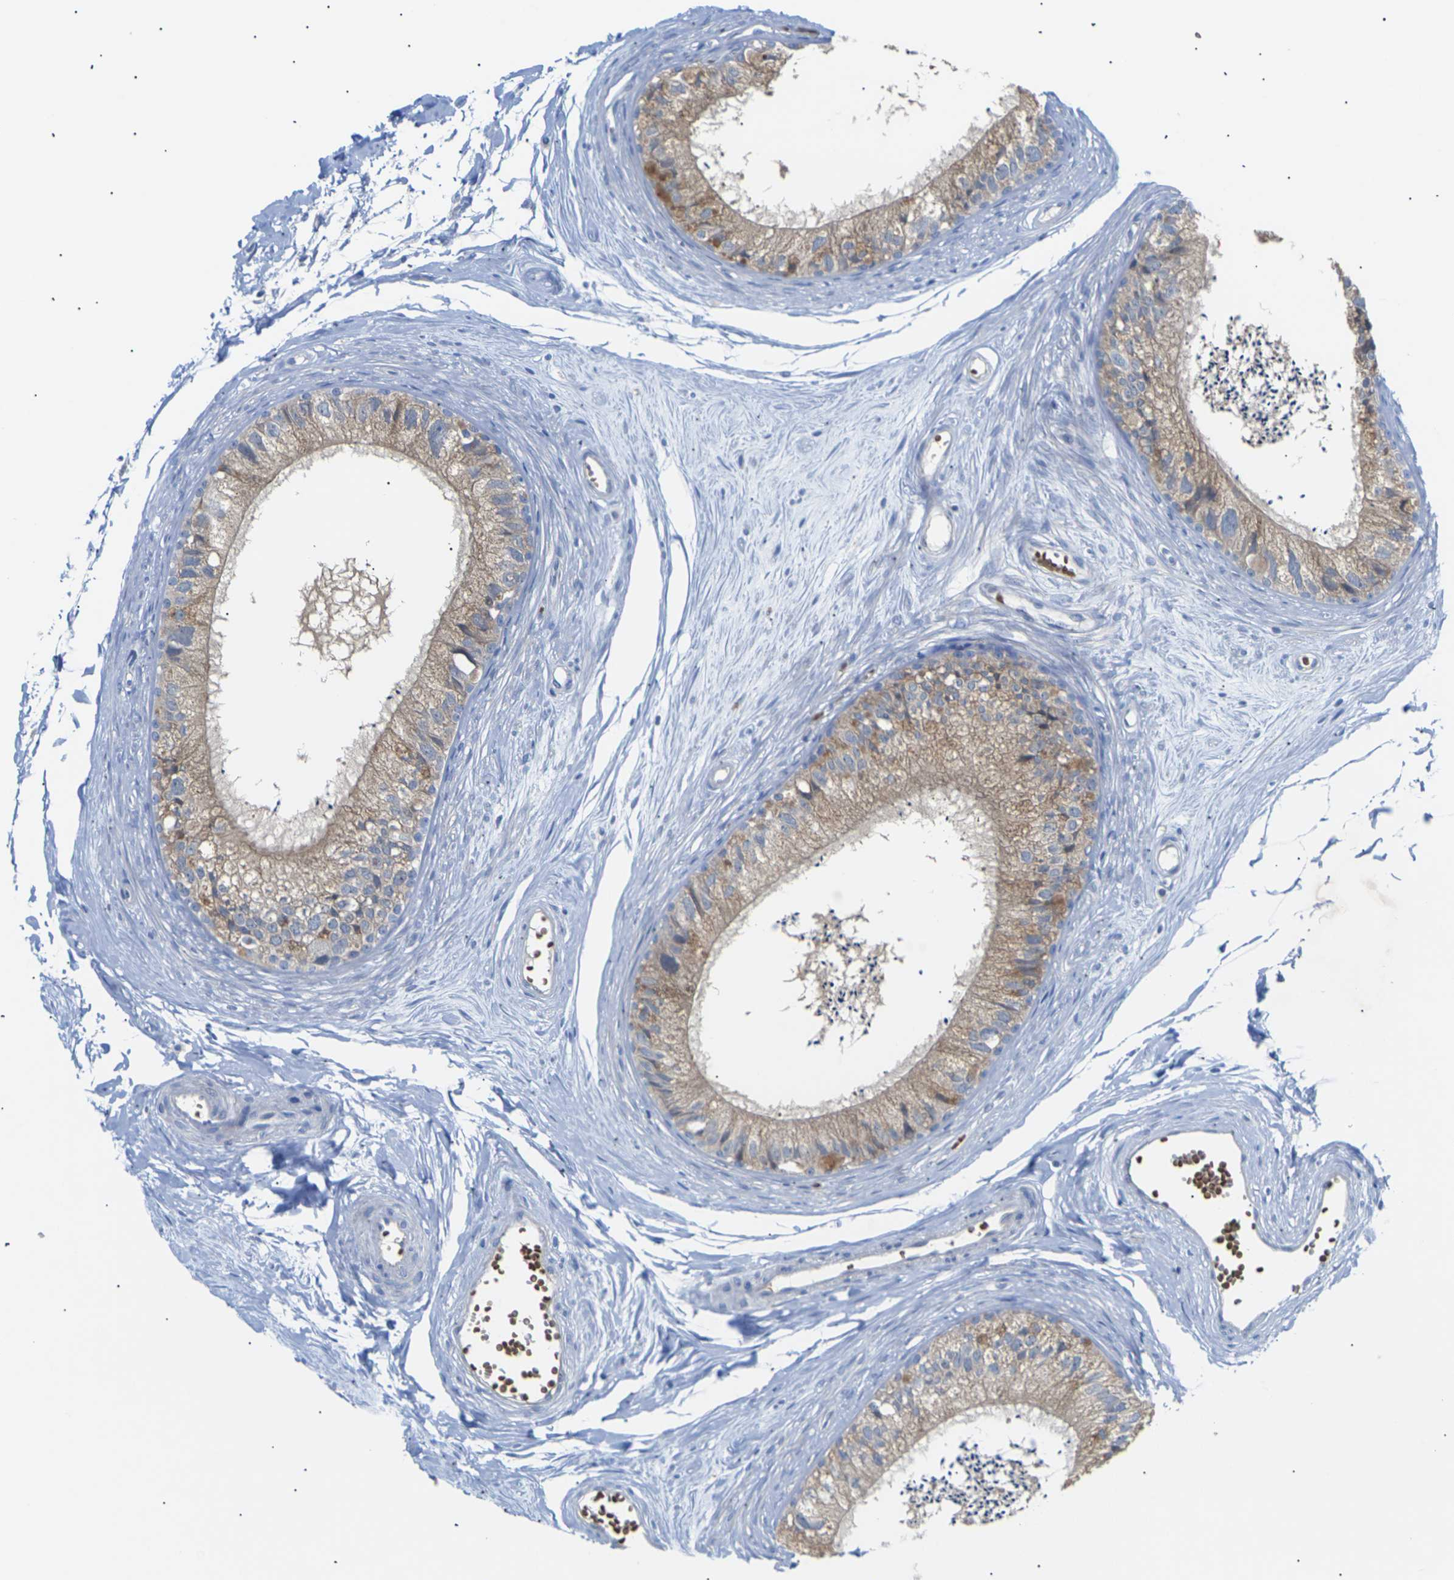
{"staining": {"intensity": "moderate", "quantity": ">75%", "location": "cytoplasmic/membranous"}, "tissue": "epididymis", "cell_type": "Glandular cells", "image_type": "normal", "snomed": [{"axis": "morphology", "description": "Normal tissue, NOS"}, {"axis": "topography", "description": "Epididymis"}], "caption": "DAB (3,3'-diaminobenzidine) immunohistochemical staining of unremarkable epididymis shows moderate cytoplasmic/membranous protein positivity in approximately >75% of glandular cells. The staining is performed using DAB (3,3'-diaminobenzidine) brown chromogen to label protein expression. The nuclei are counter-stained blue using hematoxylin.", "gene": "TMCO4", "patient": {"sex": "male", "age": 56}}